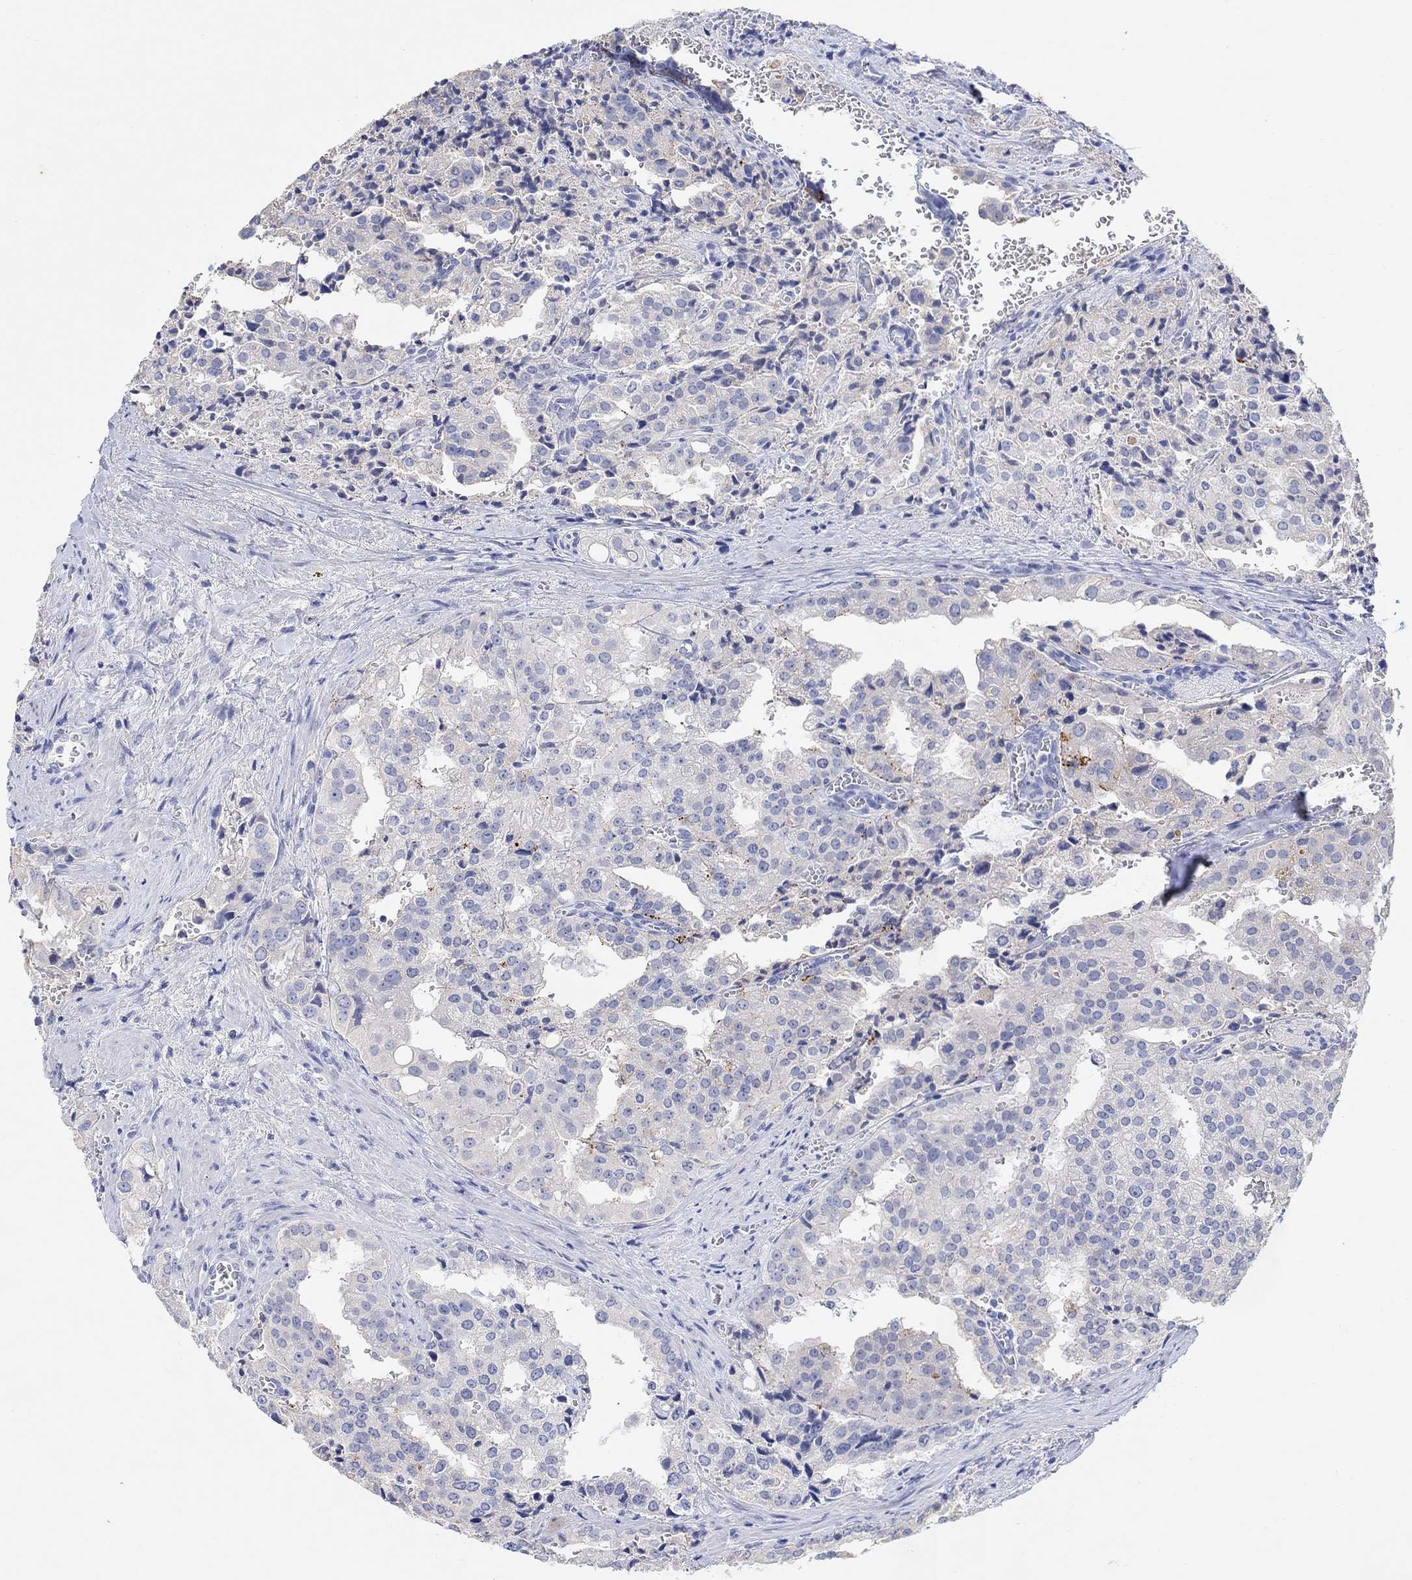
{"staining": {"intensity": "negative", "quantity": "none", "location": "none"}, "tissue": "prostate cancer", "cell_type": "Tumor cells", "image_type": "cancer", "snomed": [{"axis": "morphology", "description": "Adenocarcinoma, High grade"}, {"axis": "topography", "description": "Prostate"}], "caption": "Tumor cells are negative for brown protein staining in prostate cancer (high-grade adenocarcinoma).", "gene": "TYR", "patient": {"sex": "male", "age": 68}}